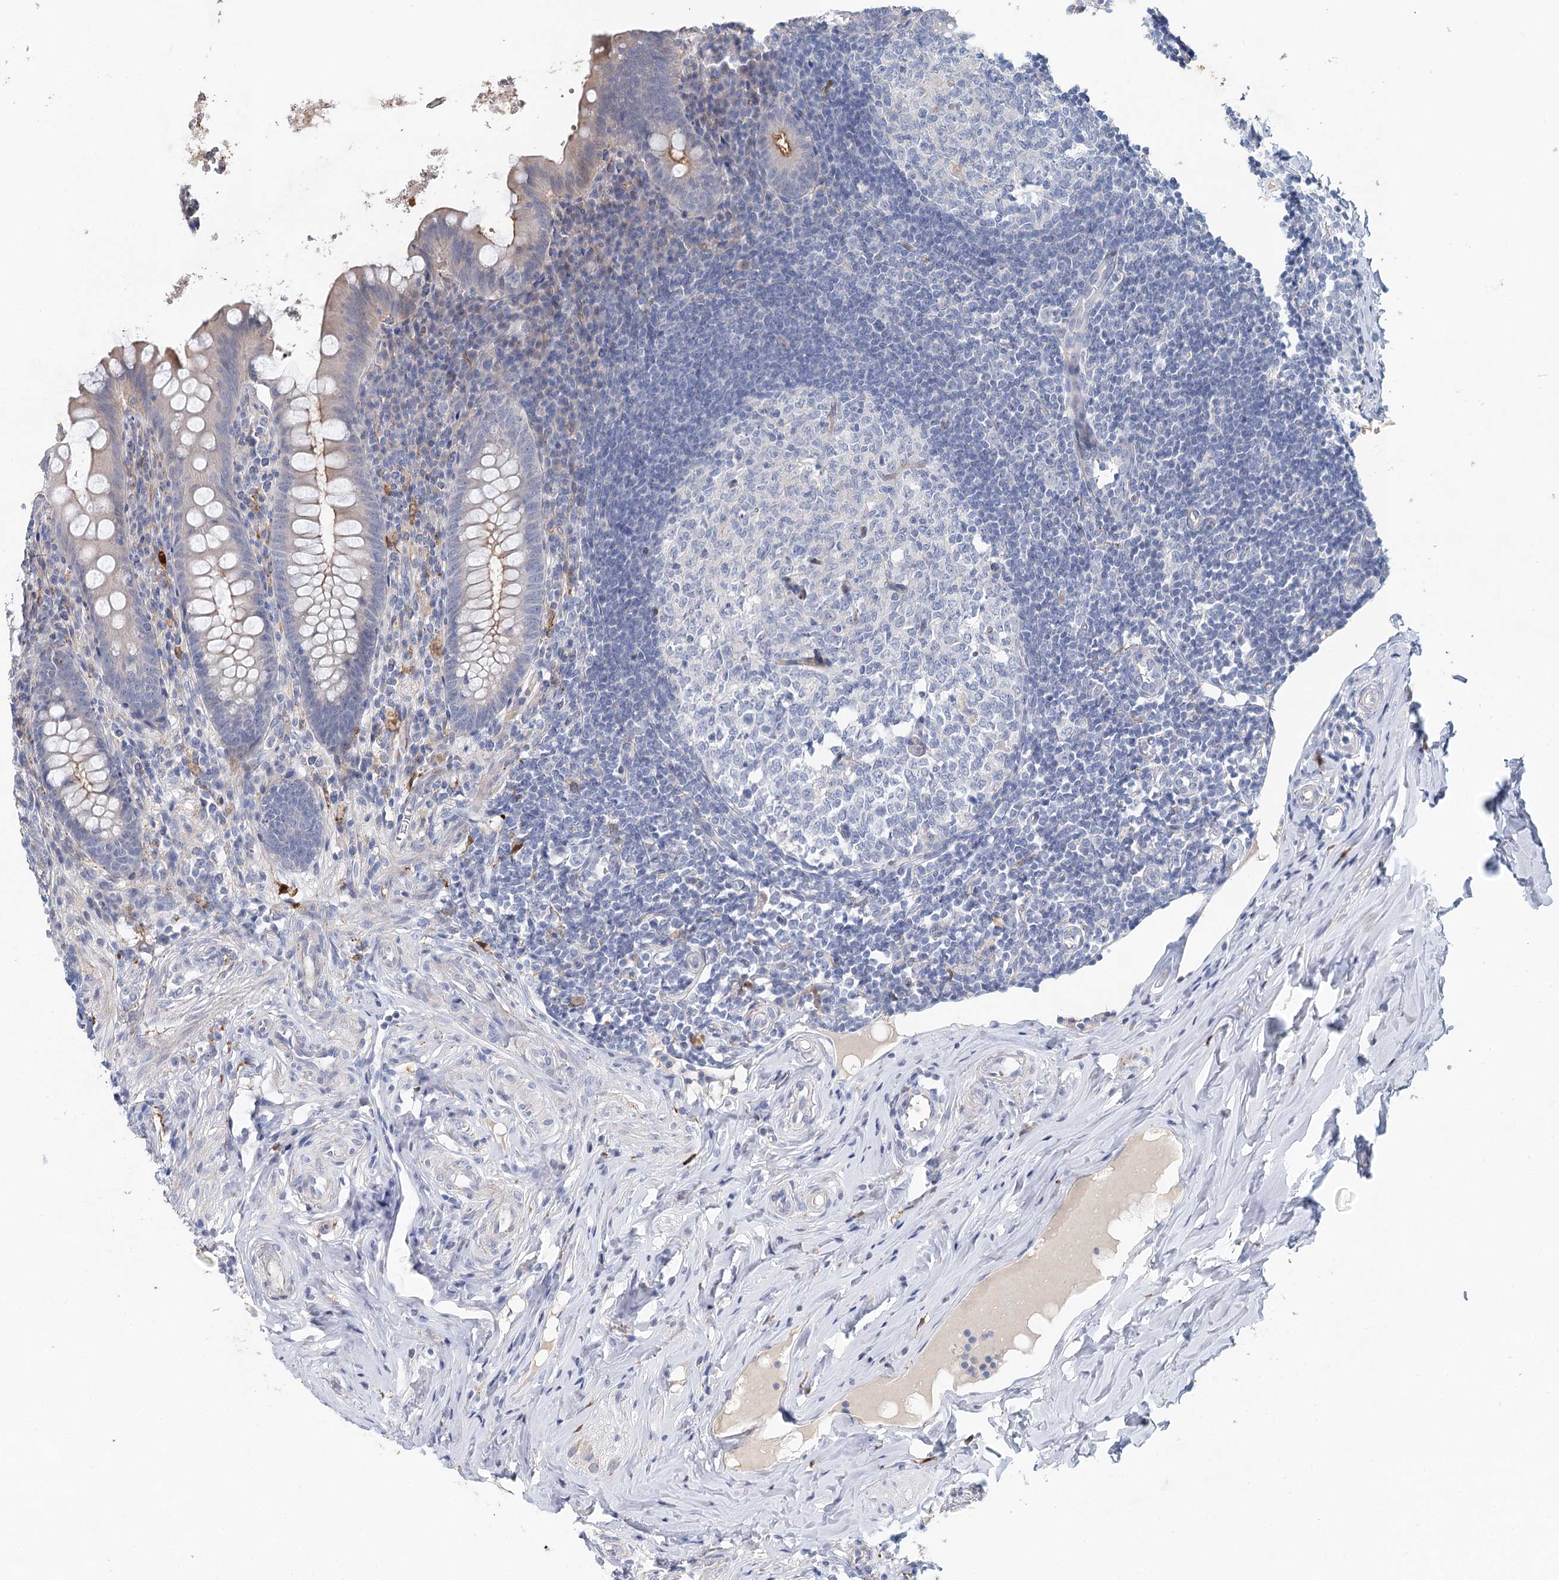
{"staining": {"intensity": "moderate", "quantity": "<25%", "location": "cytoplasmic/membranous"}, "tissue": "appendix", "cell_type": "Glandular cells", "image_type": "normal", "snomed": [{"axis": "morphology", "description": "Normal tissue, NOS"}, {"axis": "topography", "description": "Appendix"}], "caption": "This histopathology image reveals unremarkable appendix stained with IHC to label a protein in brown. The cytoplasmic/membranous of glandular cells show moderate positivity for the protein. Nuclei are counter-stained blue.", "gene": "SLC19A3", "patient": {"sex": "female", "age": 33}}